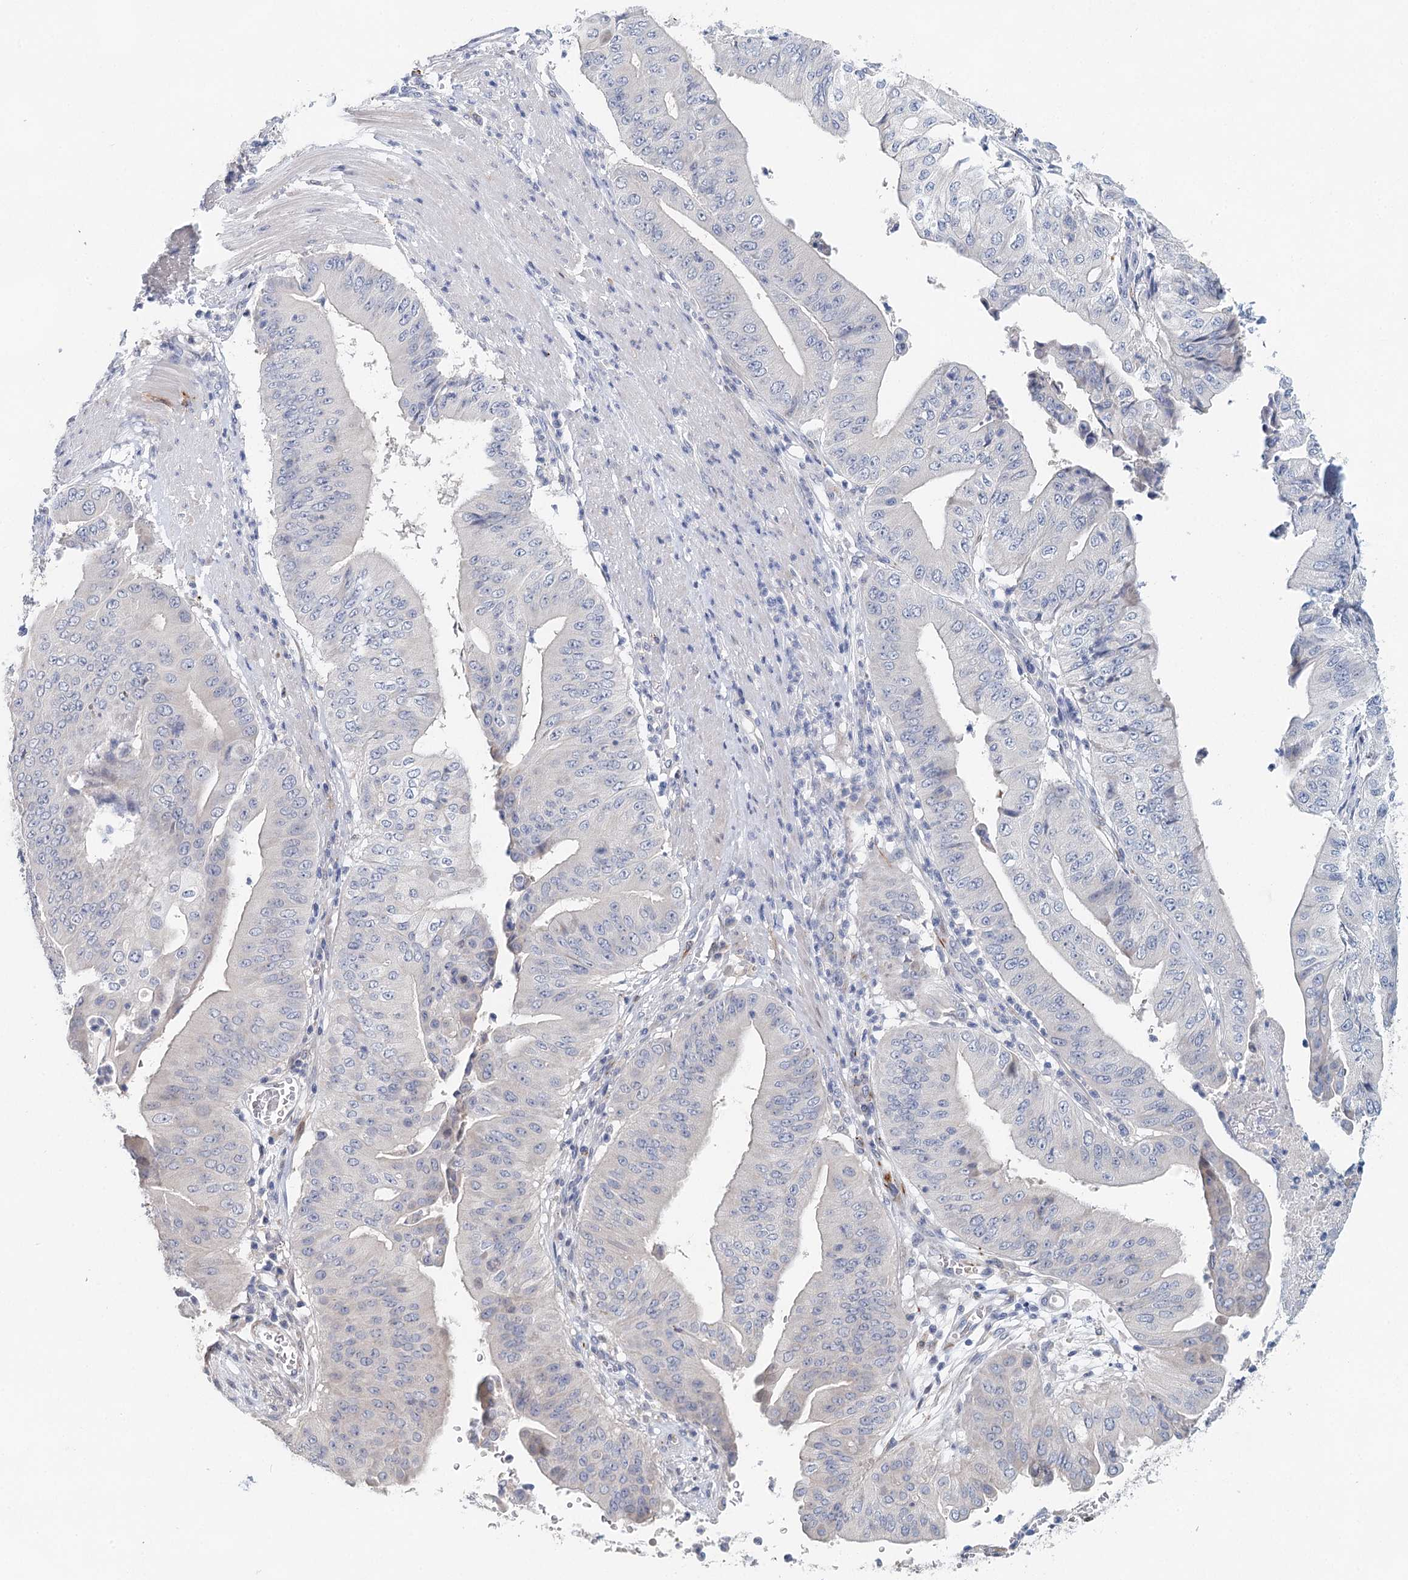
{"staining": {"intensity": "negative", "quantity": "none", "location": "none"}, "tissue": "pancreatic cancer", "cell_type": "Tumor cells", "image_type": "cancer", "snomed": [{"axis": "morphology", "description": "Adenocarcinoma, NOS"}, {"axis": "topography", "description": "Pancreas"}], "caption": "Immunohistochemical staining of human adenocarcinoma (pancreatic) shows no significant positivity in tumor cells.", "gene": "SLC19A3", "patient": {"sex": "female", "age": 77}}